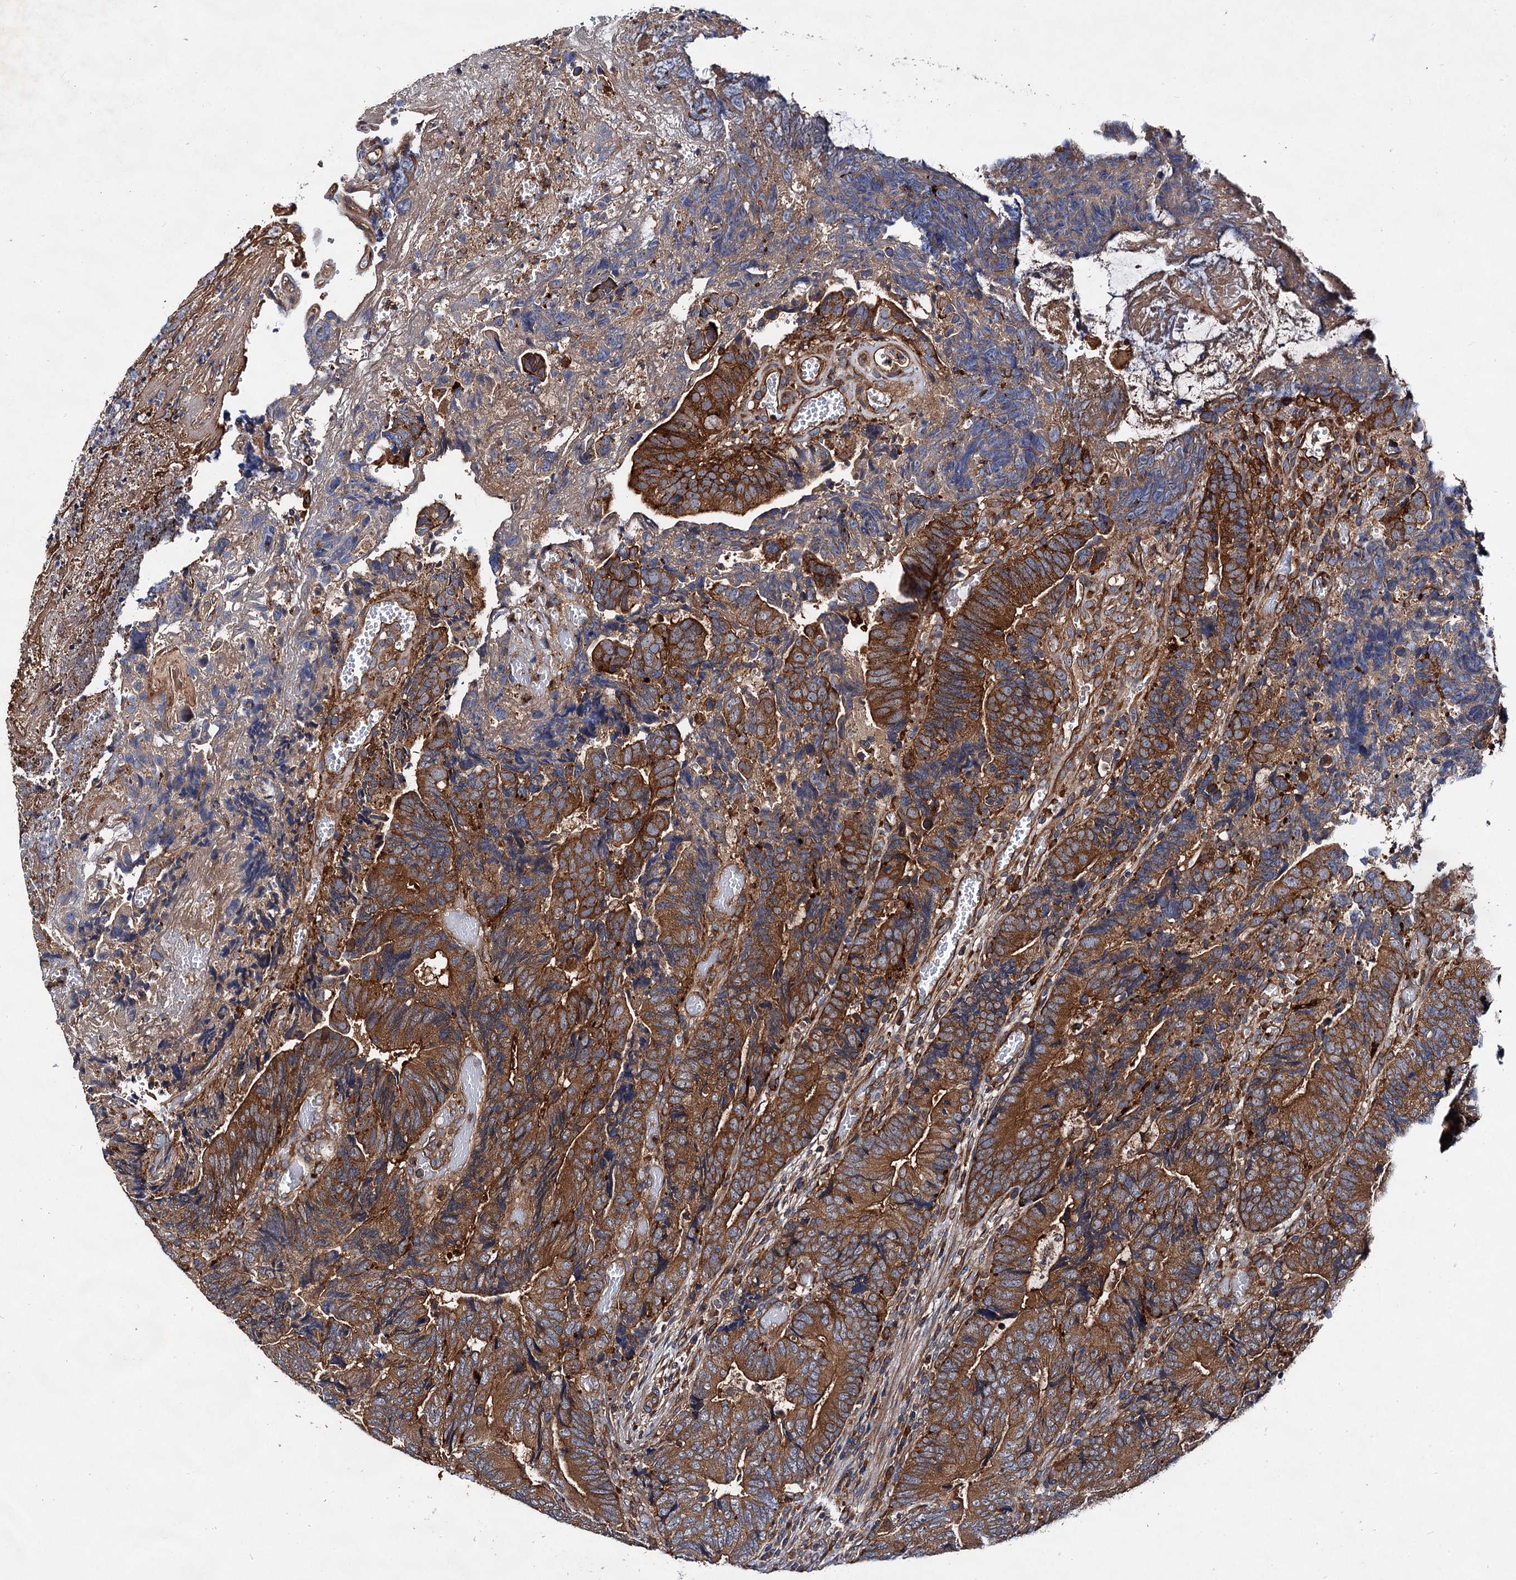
{"staining": {"intensity": "moderate", "quantity": ">75%", "location": "cytoplasmic/membranous"}, "tissue": "colorectal cancer", "cell_type": "Tumor cells", "image_type": "cancer", "snomed": [{"axis": "morphology", "description": "Adenocarcinoma, NOS"}, {"axis": "topography", "description": "Colon"}], "caption": "Immunohistochemistry (IHC) of colorectal adenocarcinoma reveals medium levels of moderate cytoplasmic/membranous expression in approximately >75% of tumor cells.", "gene": "VPS29", "patient": {"sex": "female", "age": 67}}